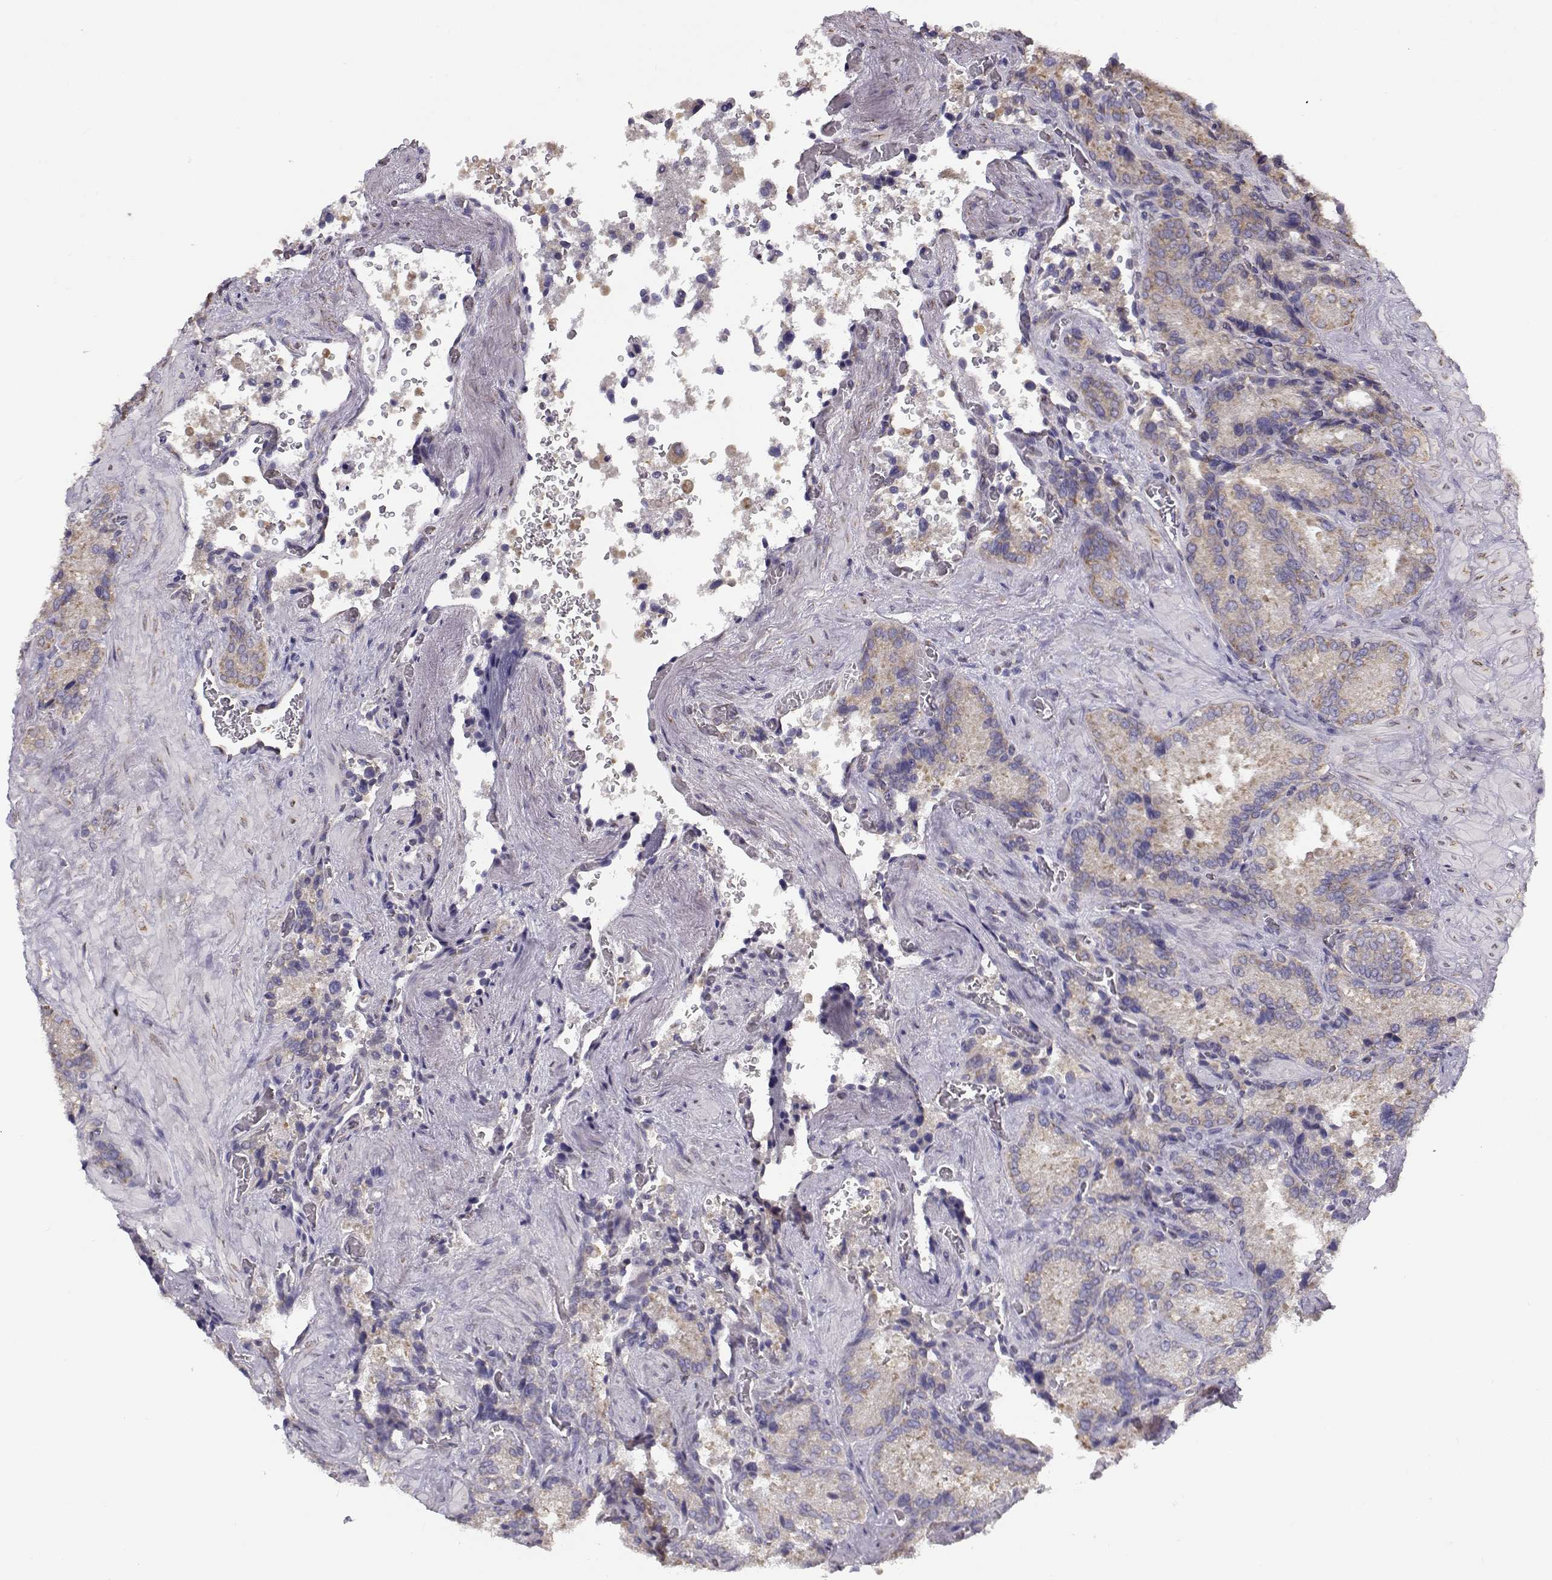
{"staining": {"intensity": "weak", "quantity": ">75%", "location": "cytoplasmic/membranous"}, "tissue": "seminal vesicle", "cell_type": "Glandular cells", "image_type": "normal", "snomed": [{"axis": "morphology", "description": "Normal tissue, NOS"}, {"axis": "topography", "description": "Seminal veicle"}], "caption": "A low amount of weak cytoplasmic/membranous positivity is identified in approximately >75% of glandular cells in unremarkable seminal vesicle.", "gene": "BEND6", "patient": {"sex": "male", "age": 37}}